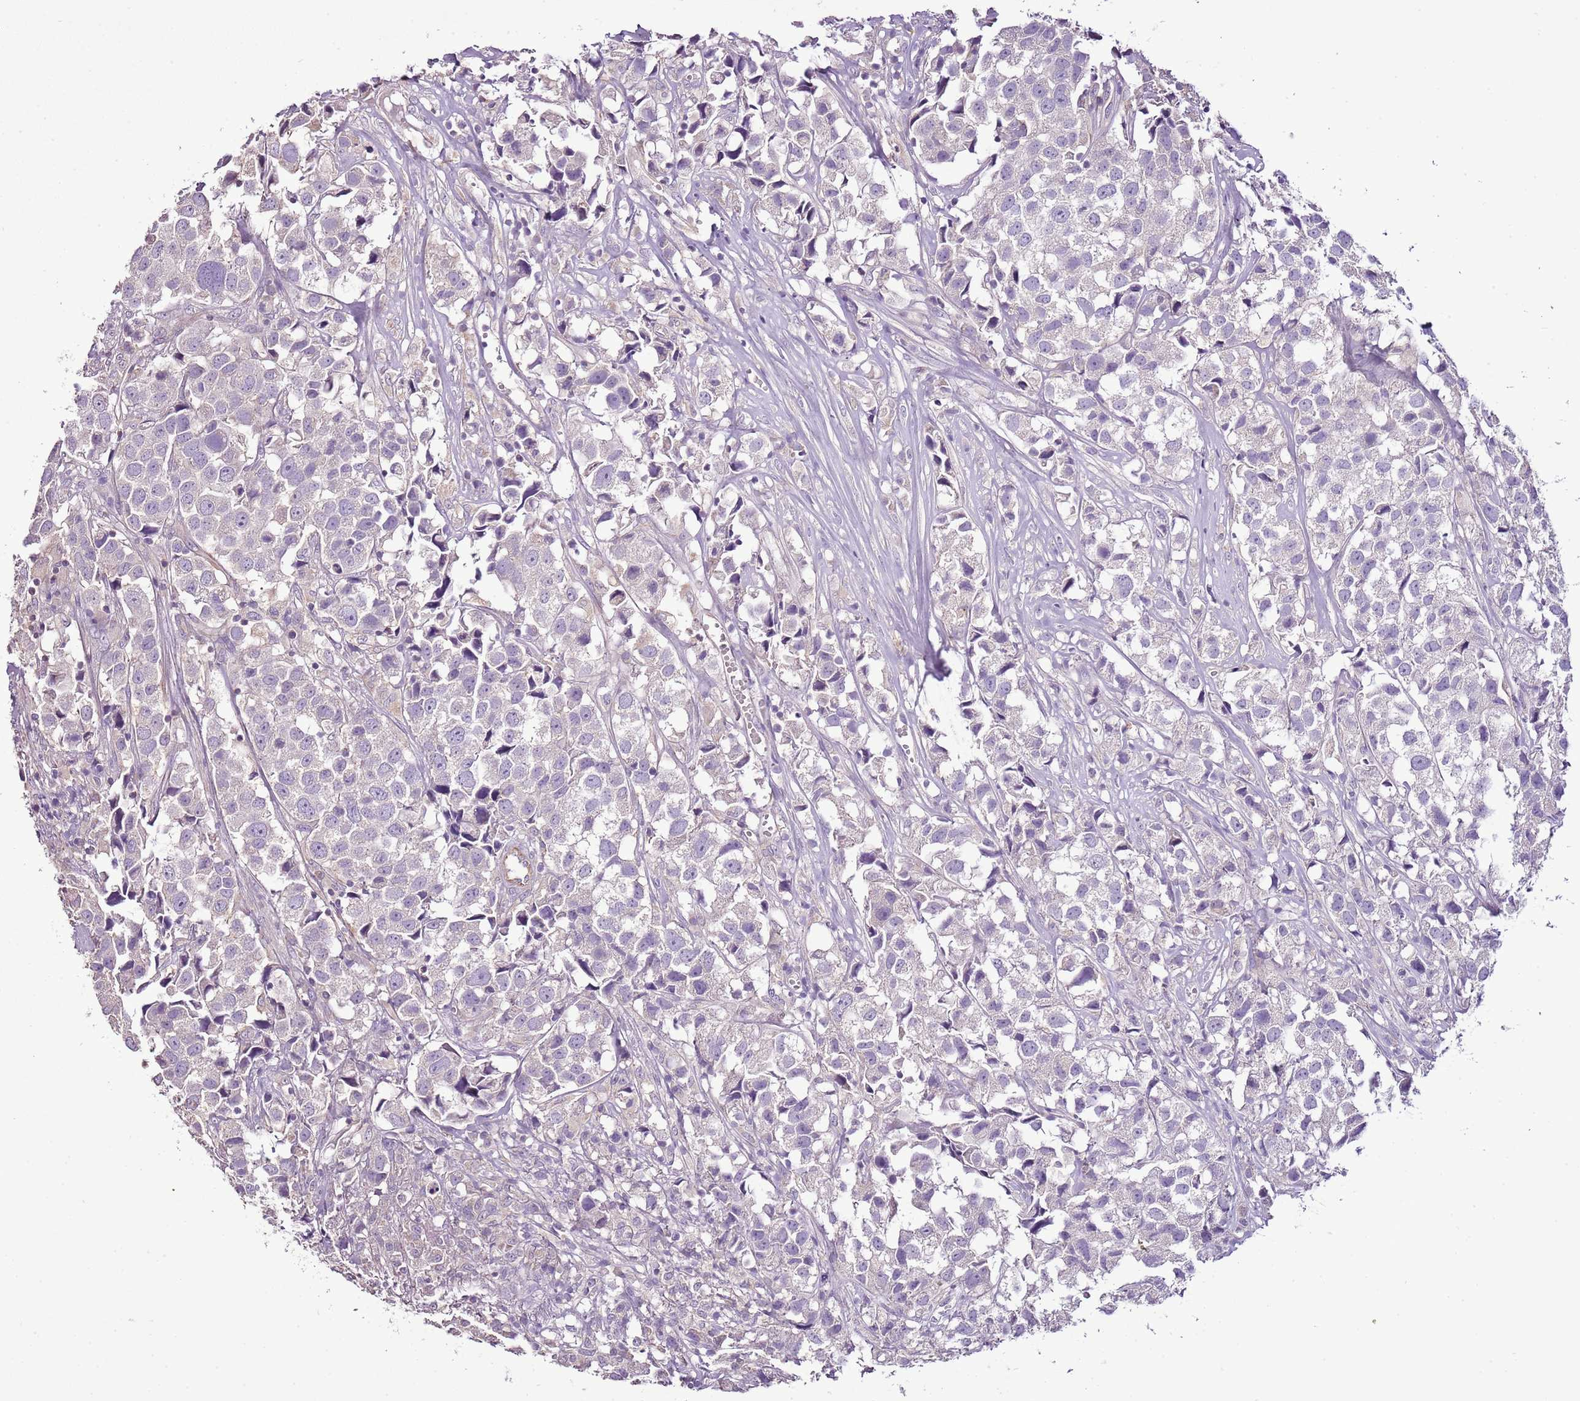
{"staining": {"intensity": "negative", "quantity": "none", "location": "none"}, "tissue": "urothelial cancer", "cell_type": "Tumor cells", "image_type": "cancer", "snomed": [{"axis": "morphology", "description": "Urothelial carcinoma, High grade"}, {"axis": "topography", "description": "Urinary bladder"}], "caption": "Urothelial cancer was stained to show a protein in brown. There is no significant staining in tumor cells.", "gene": "CMKLR1", "patient": {"sex": "female", "age": 75}}